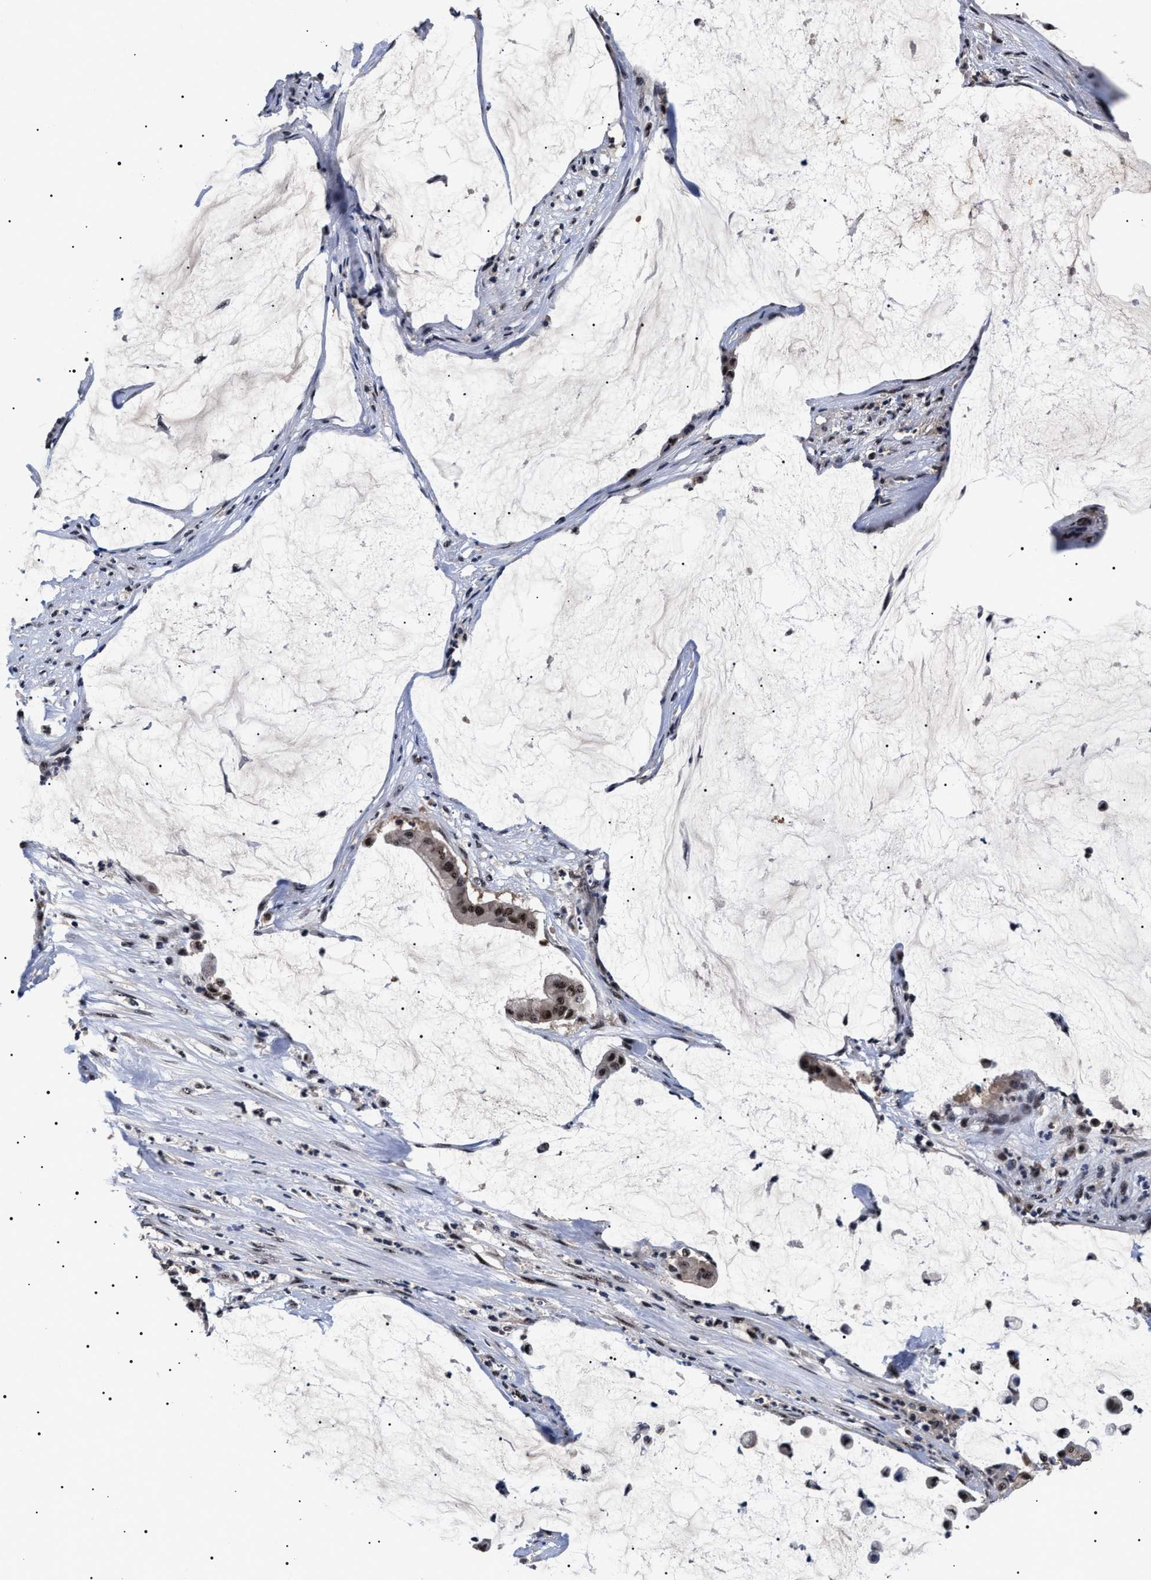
{"staining": {"intensity": "moderate", "quantity": ">75%", "location": "nuclear"}, "tissue": "pancreatic cancer", "cell_type": "Tumor cells", "image_type": "cancer", "snomed": [{"axis": "morphology", "description": "Adenocarcinoma, NOS"}, {"axis": "topography", "description": "Pancreas"}], "caption": "An immunohistochemistry micrograph of neoplastic tissue is shown. Protein staining in brown shows moderate nuclear positivity in pancreatic adenocarcinoma within tumor cells.", "gene": "CAAP1", "patient": {"sex": "male", "age": 41}}